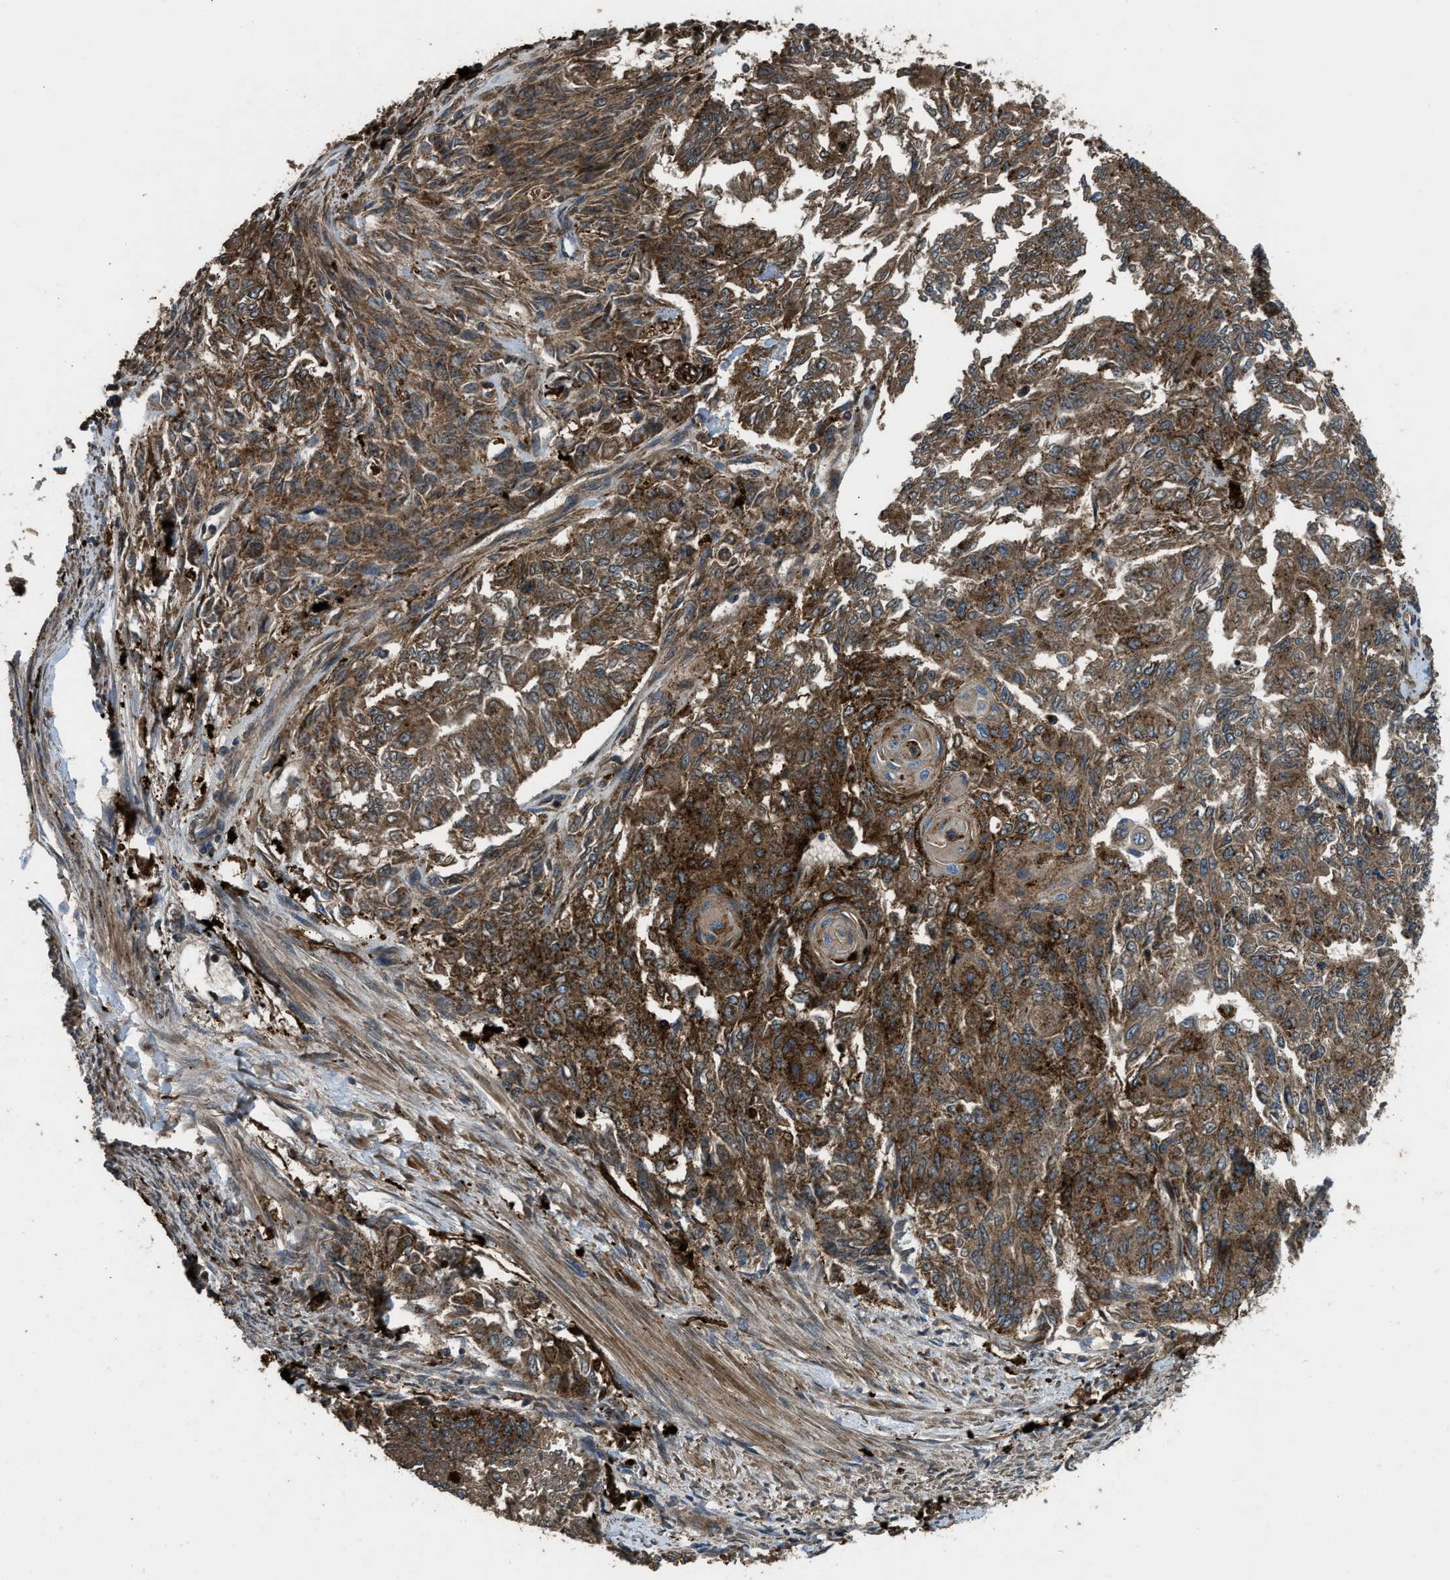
{"staining": {"intensity": "strong", "quantity": ">75%", "location": "cytoplasmic/membranous"}, "tissue": "endometrial cancer", "cell_type": "Tumor cells", "image_type": "cancer", "snomed": [{"axis": "morphology", "description": "Adenocarcinoma, NOS"}, {"axis": "topography", "description": "Endometrium"}], "caption": "Endometrial cancer was stained to show a protein in brown. There is high levels of strong cytoplasmic/membranous positivity in approximately >75% of tumor cells. (brown staining indicates protein expression, while blue staining denotes nuclei).", "gene": "GGH", "patient": {"sex": "female", "age": 32}}